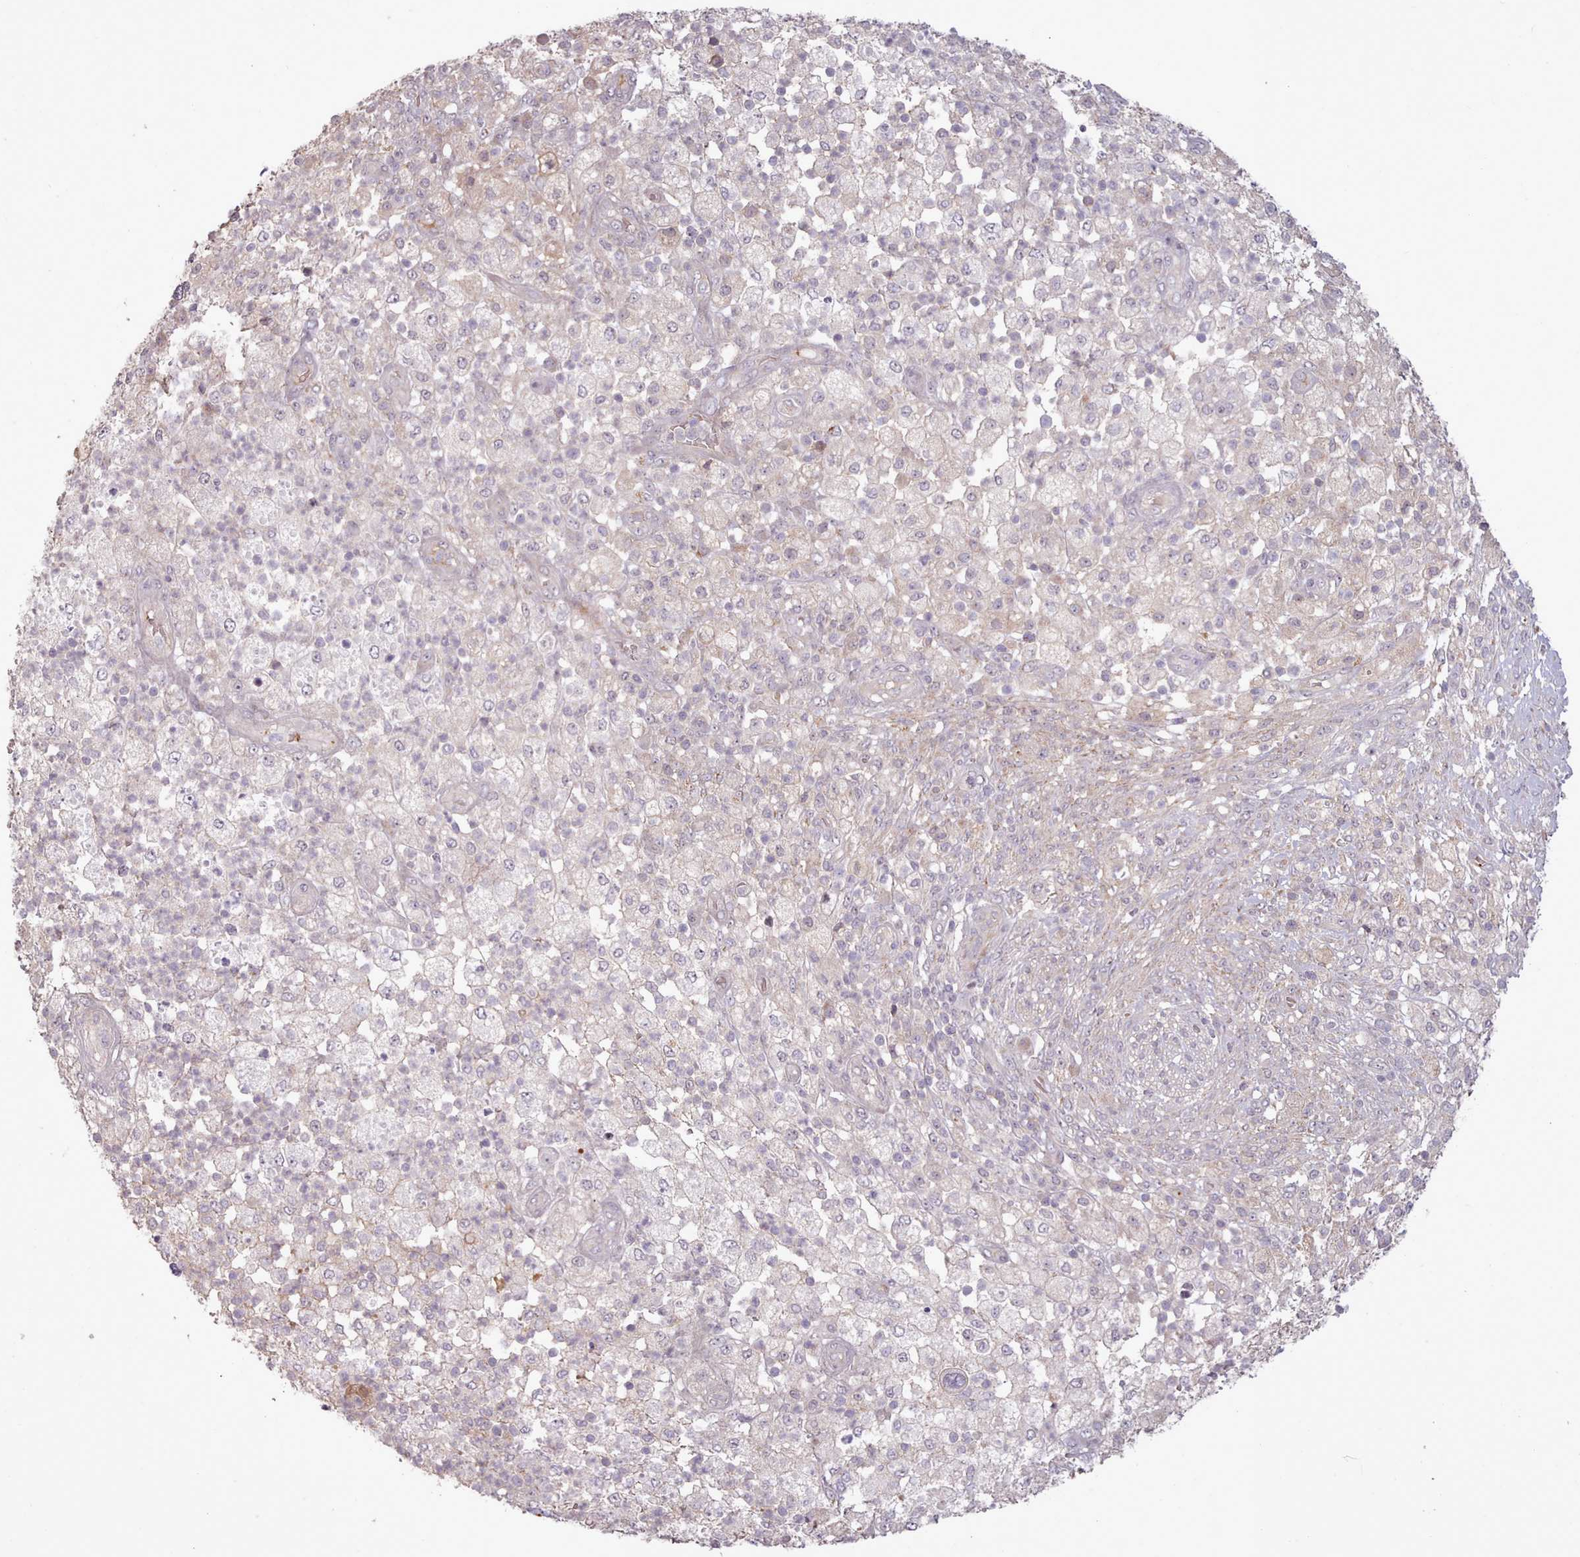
{"staining": {"intensity": "negative", "quantity": "none", "location": "none"}, "tissue": "pancreatic cancer", "cell_type": "Tumor cells", "image_type": "cancer", "snomed": [{"axis": "morphology", "description": "Adenocarcinoma, NOS"}, {"axis": "topography", "description": "Pancreas"}], "caption": "This is an IHC photomicrograph of pancreatic adenocarcinoma. There is no staining in tumor cells.", "gene": "LEFTY2", "patient": {"sex": "female", "age": 72}}